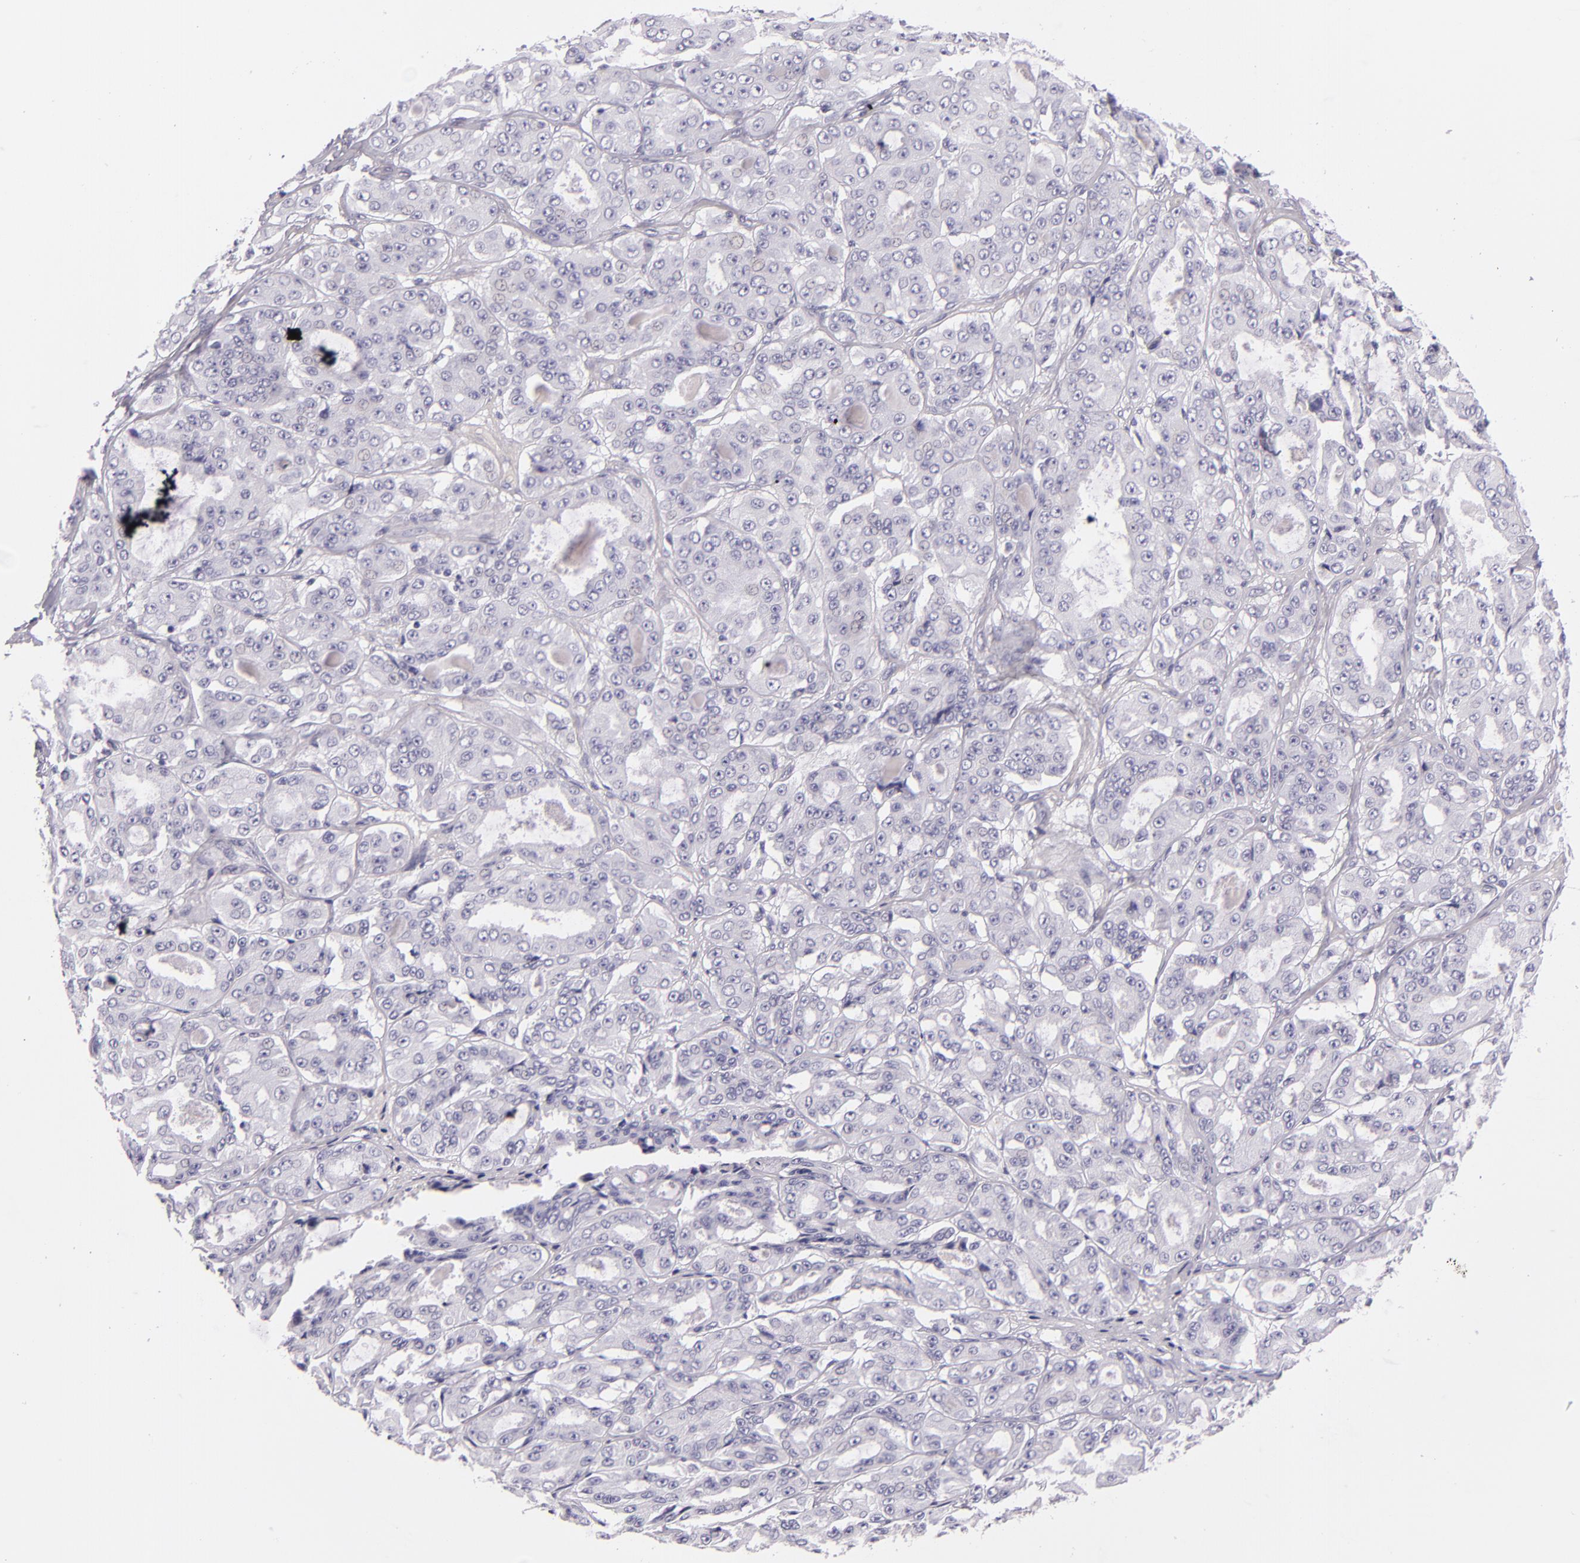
{"staining": {"intensity": "negative", "quantity": "none", "location": "none"}, "tissue": "ovarian cancer", "cell_type": "Tumor cells", "image_type": "cancer", "snomed": [{"axis": "morphology", "description": "Carcinoma, endometroid"}, {"axis": "topography", "description": "Ovary"}], "caption": "A histopathology image of ovarian cancer stained for a protein shows no brown staining in tumor cells.", "gene": "INA", "patient": {"sex": "female", "age": 61}}